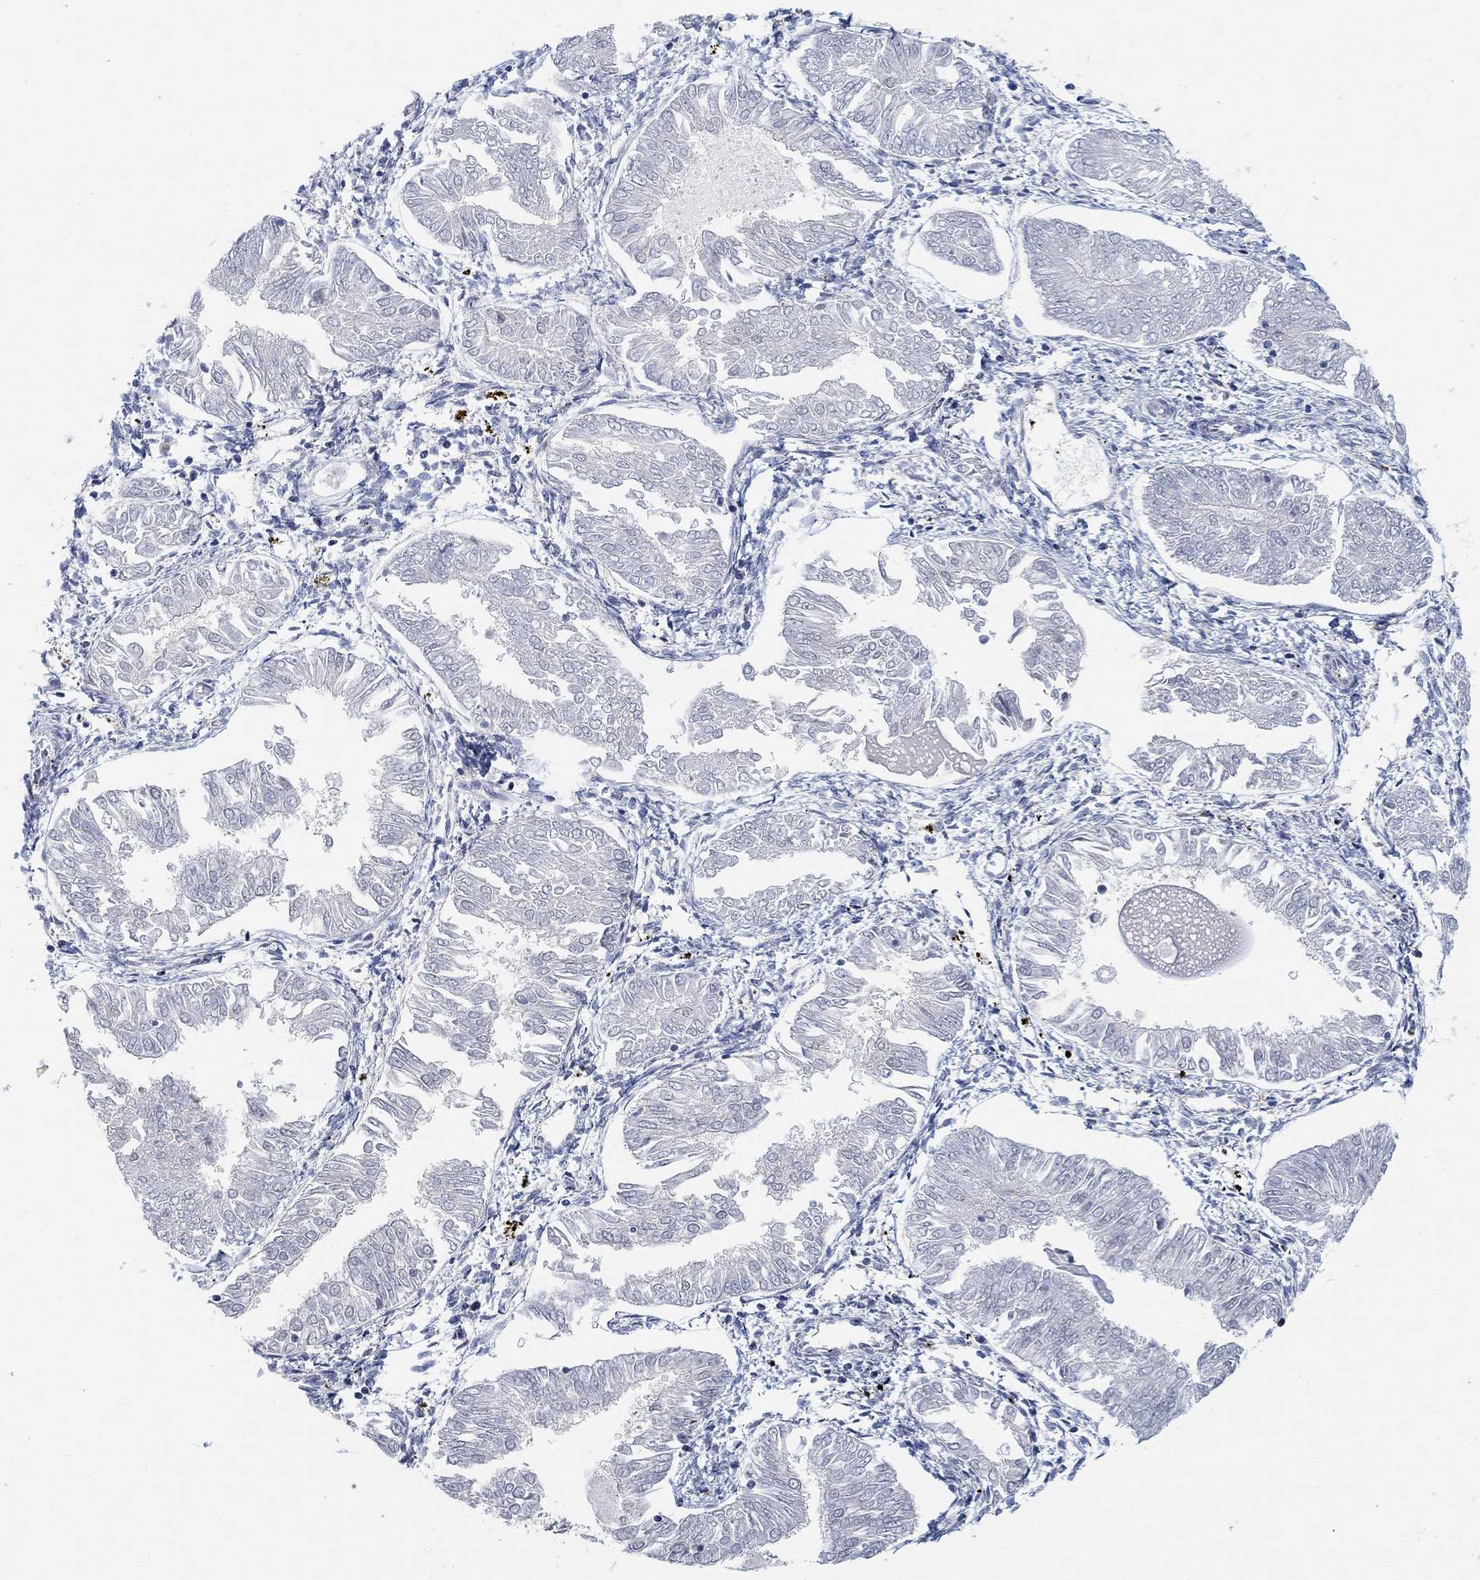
{"staining": {"intensity": "negative", "quantity": "none", "location": "none"}, "tissue": "endometrial cancer", "cell_type": "Tumor cells", "image_type": "cancer", "snomed": [{"axis": "morphology", "description": "Adenocarcinoma, NOS"}, {"axis": "topography", "description": "Endometrium"}], "caption": "Photomicrograph shows no protein staining in tumor cells of endometrial cancer (adenocarcinoma) tissue.", "gene": "PWWP2B", "patient": {"sex": "female", "age": 53}}